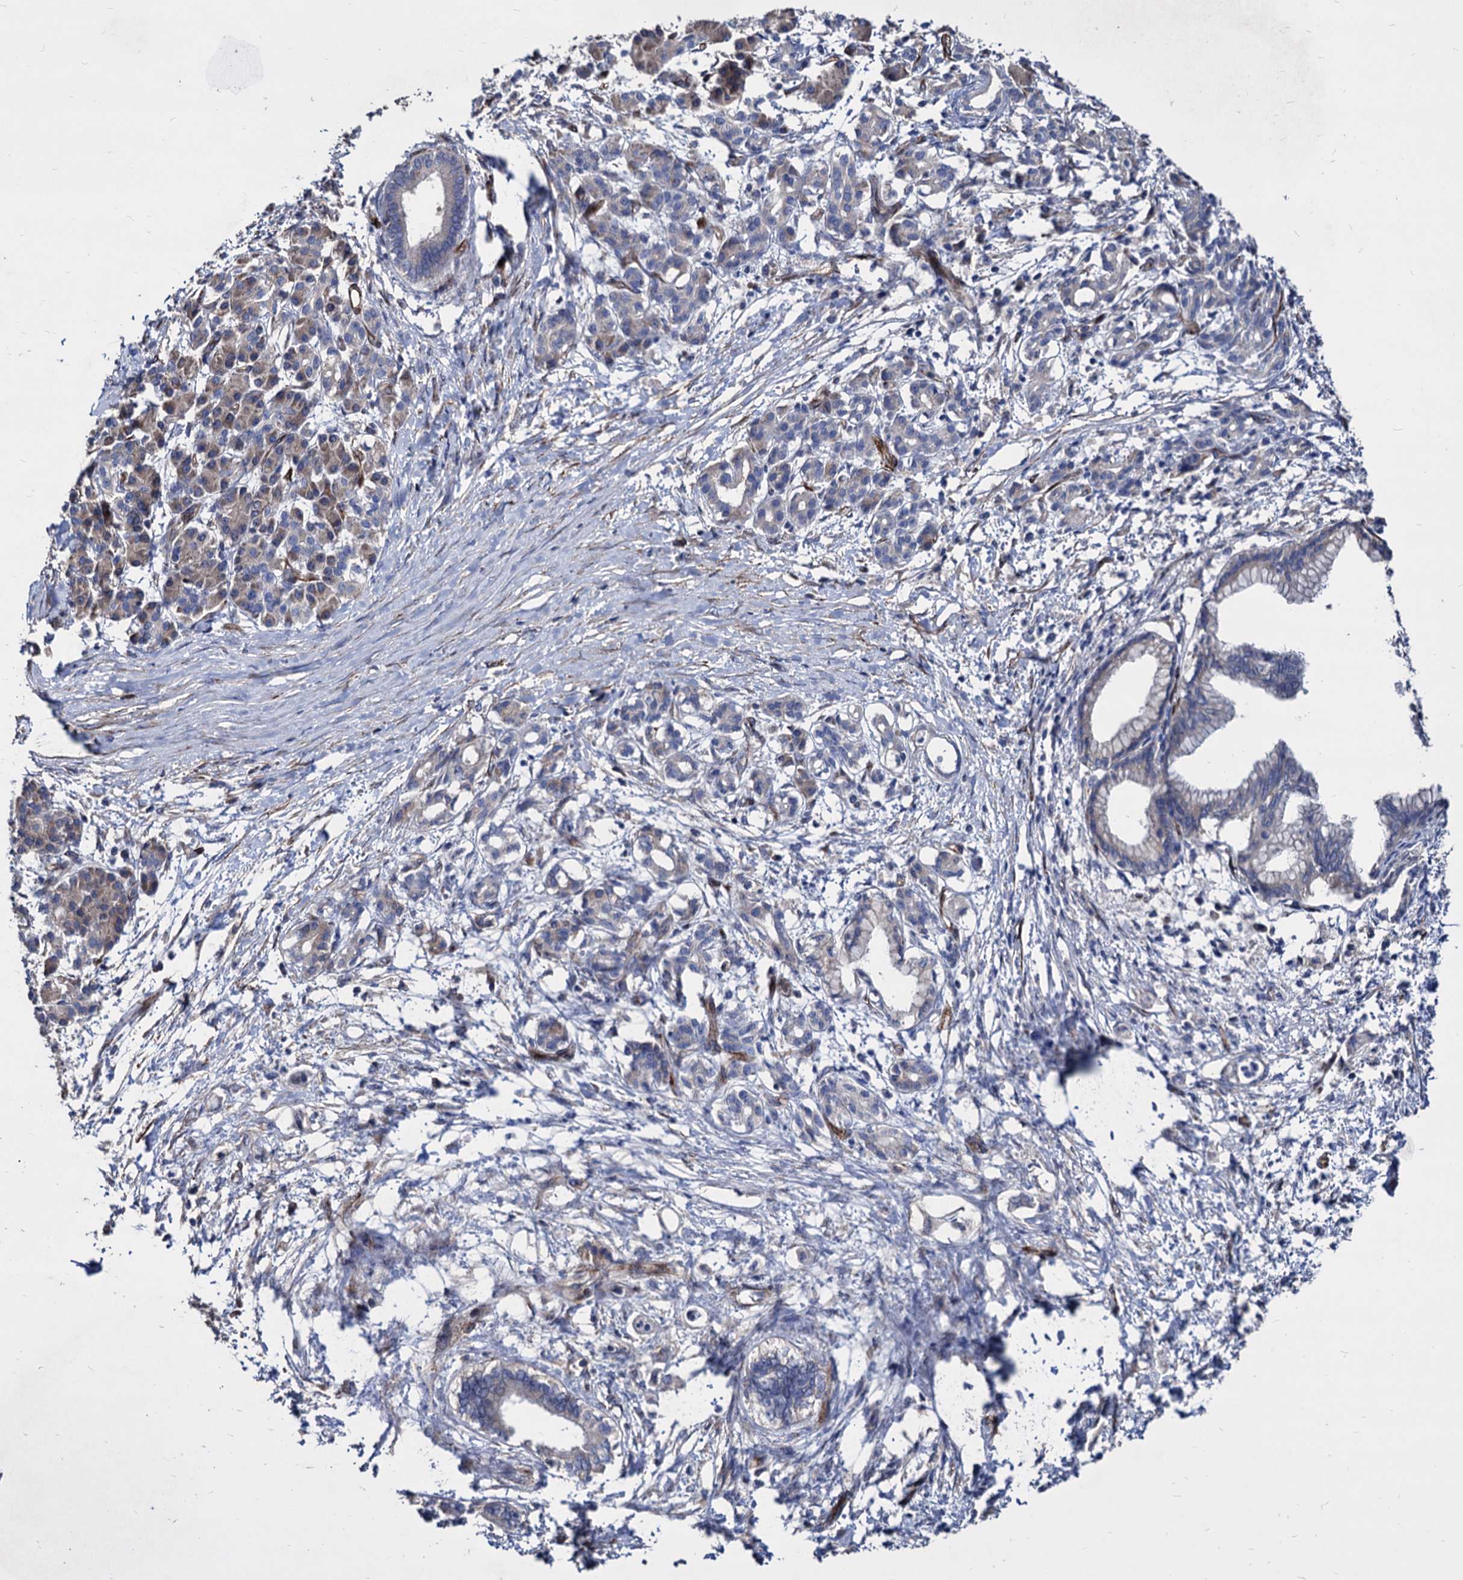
{"staining": {"intensity": "weak", "quantity": "<25%", "location": "cytoplasmic/membranous"}, "tissue": "pancreatic cancer", "cell_type": "Tumor cells", "image_type": "cancer", "snomed": [{"axis": "morphology", "description": "Adenocarcinoma, NOS"}, {"axis": "topography", "description": "Pancreas"}], "caption": "This is a histopathology image of immunohistochemistry (IHC) staining of pancreatic cancer (adenocarcinoma), which shows no expression in tumor cells.", "gene": "WDR11", "patient": {"sex": "female", "age": 55}}